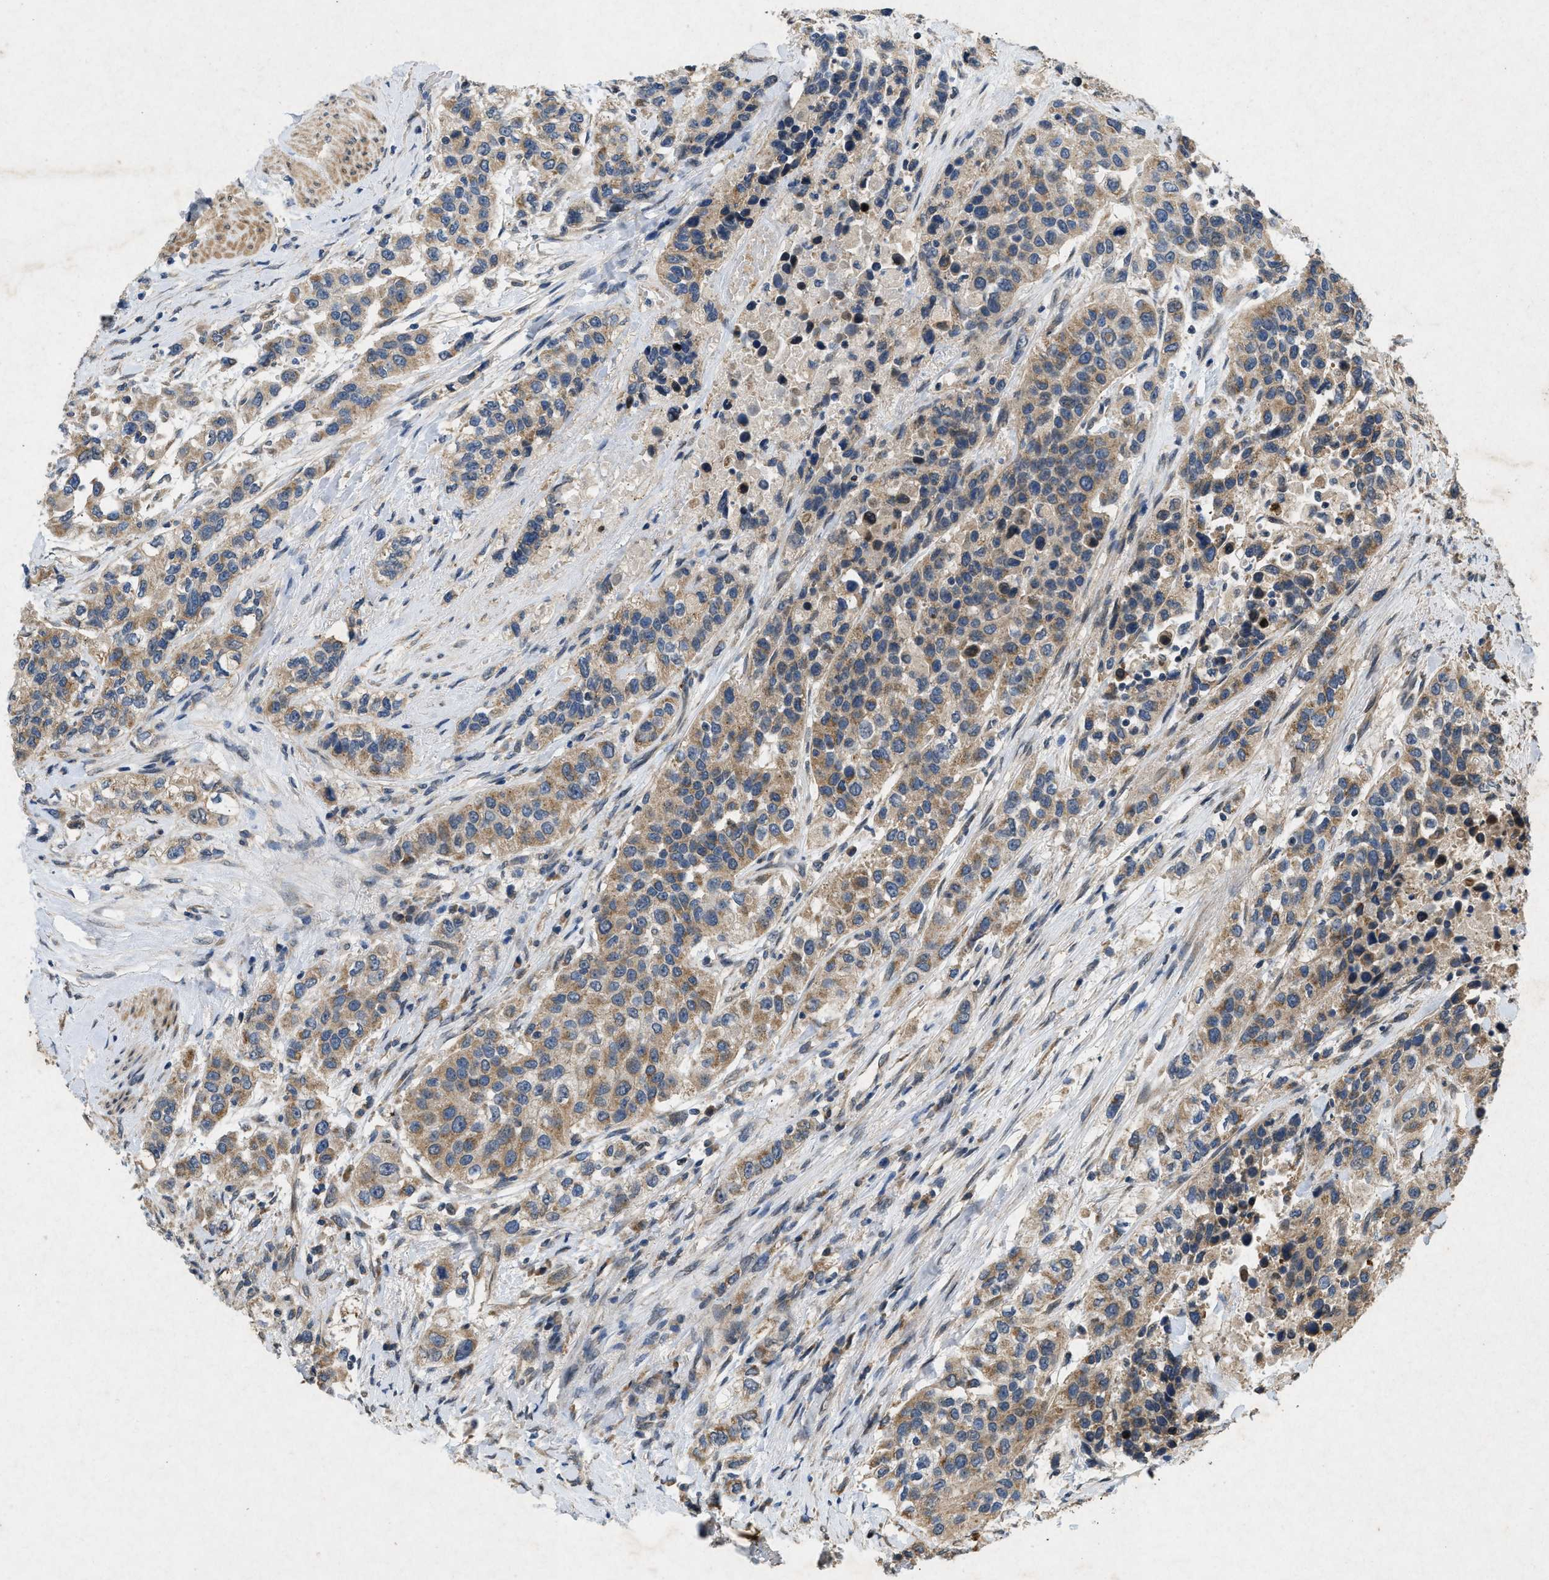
{"staining": {"intensity": "moderate", "quantity": ">75%", "location": "cytoplasmic/membranous"}, "tissue": "urothelial cancer", "cell_type": "Tumor cells", "image_type": "cancer", "snomed": [{"axis": "morphology", "description": "Urothelial carcinoma, High grade"}, {"axis": "topography", "description": "Urinary bladder"}], "caption": "Moderate cytoplasmic/membranous protein positivity is identified in approximately >75% of tumor cells in urothelial cancer. (DAB = brown stain, brightfield microscopy at high magnification).", "gene": "PRKG2", "patient": {"sex": "female", "age": 80}}